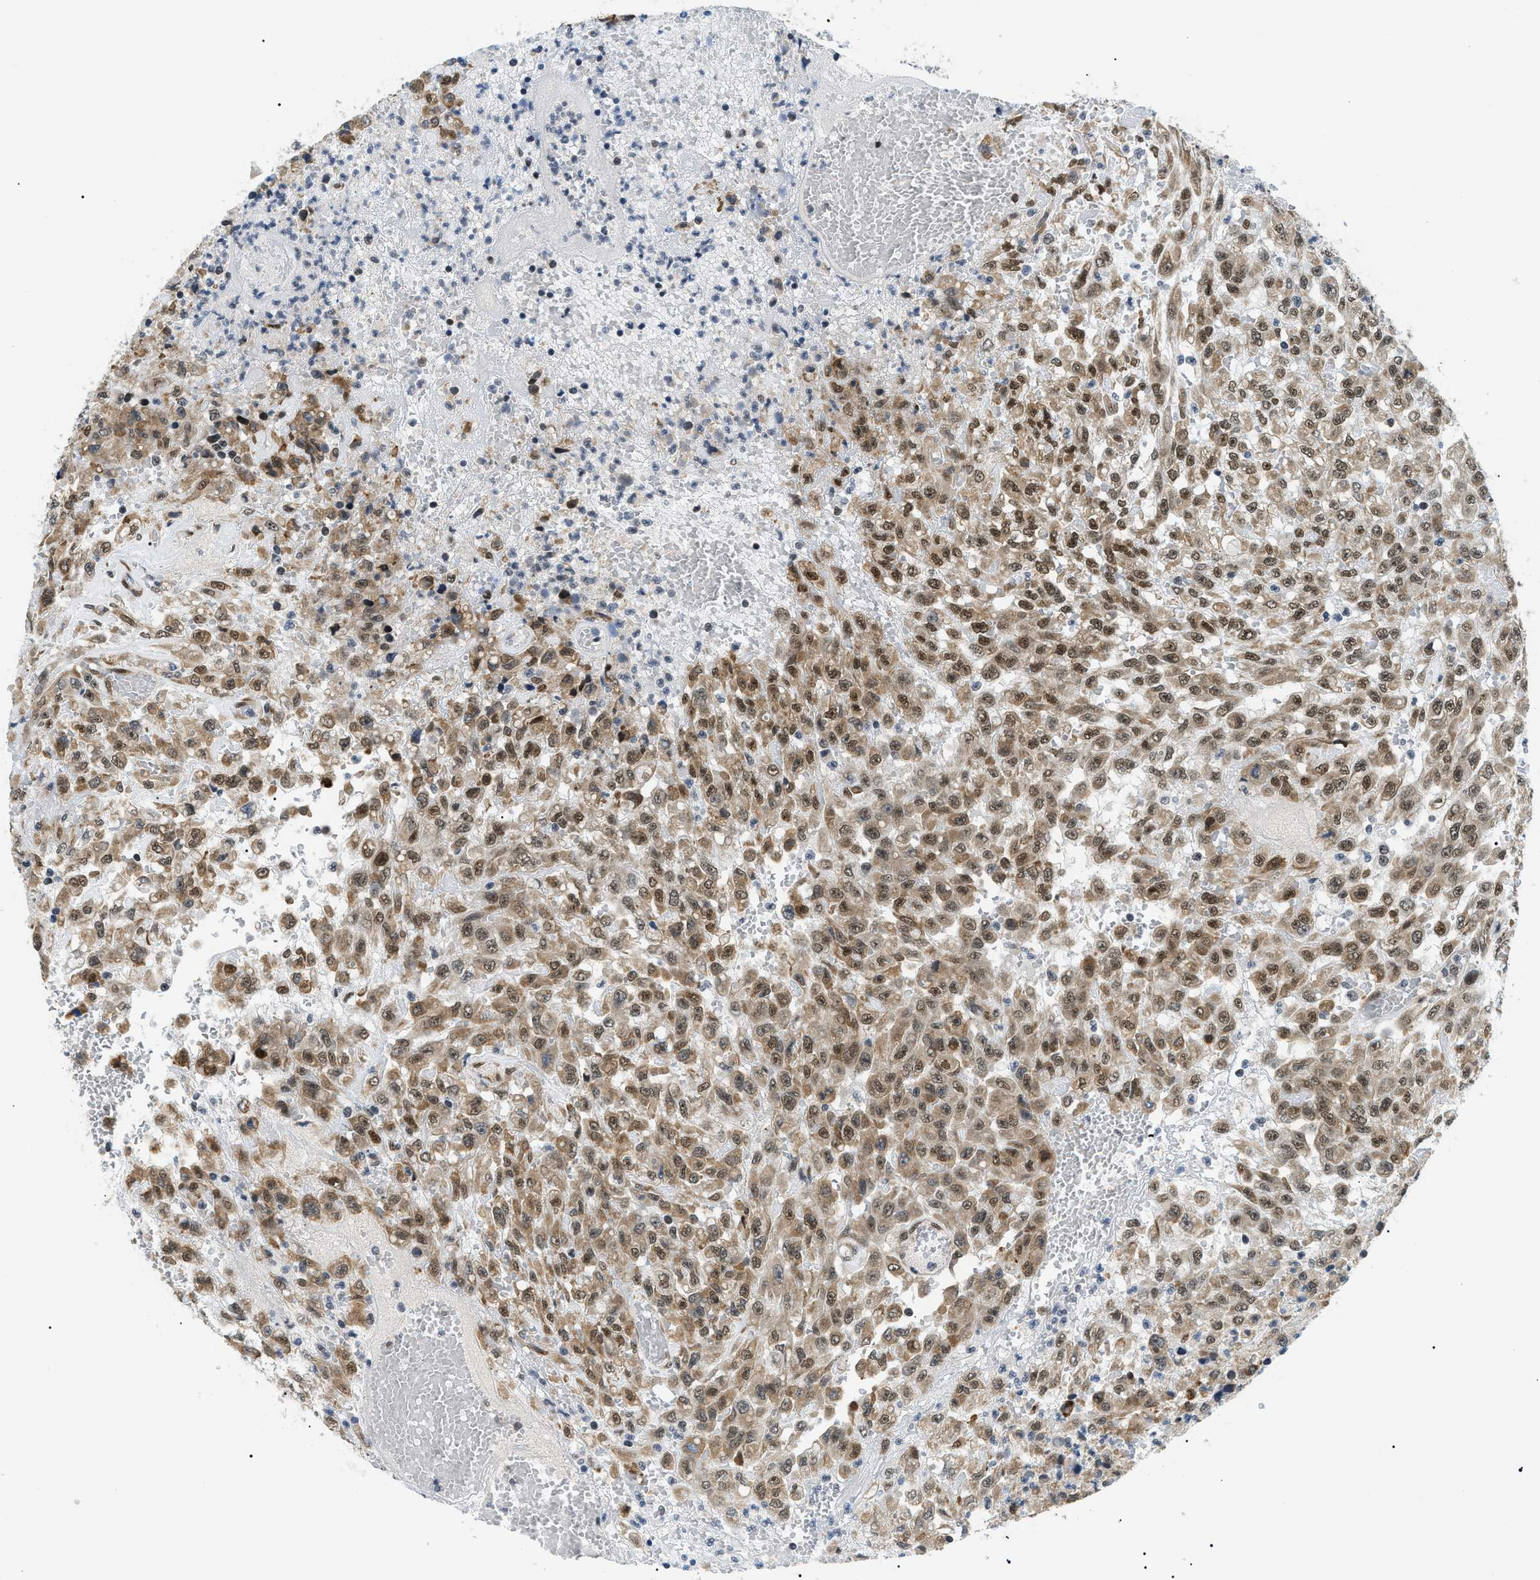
{"staining": {"intensity": "moderate", "quantity": ">75%", "location": "cytoplasmic/membranous,nuclear"}, "tissue": "urothelial cancer", "cell_type": "Tumor cells", "image_type": "cancer", "snomed": [{"axis": "morphology", "description": "Urothelial carcinoma, High grade"}, {"axis": "topography", "description": "Urinary bladder"}], "caption": "Tumor cells exhibit moderate cytoplasmic/membranous and nuclear expression in approximately >75% of cells in high-grade urothelial carcinoma.", "gene": "CWC25", "patient": {"sex": "male", "age": 46}}